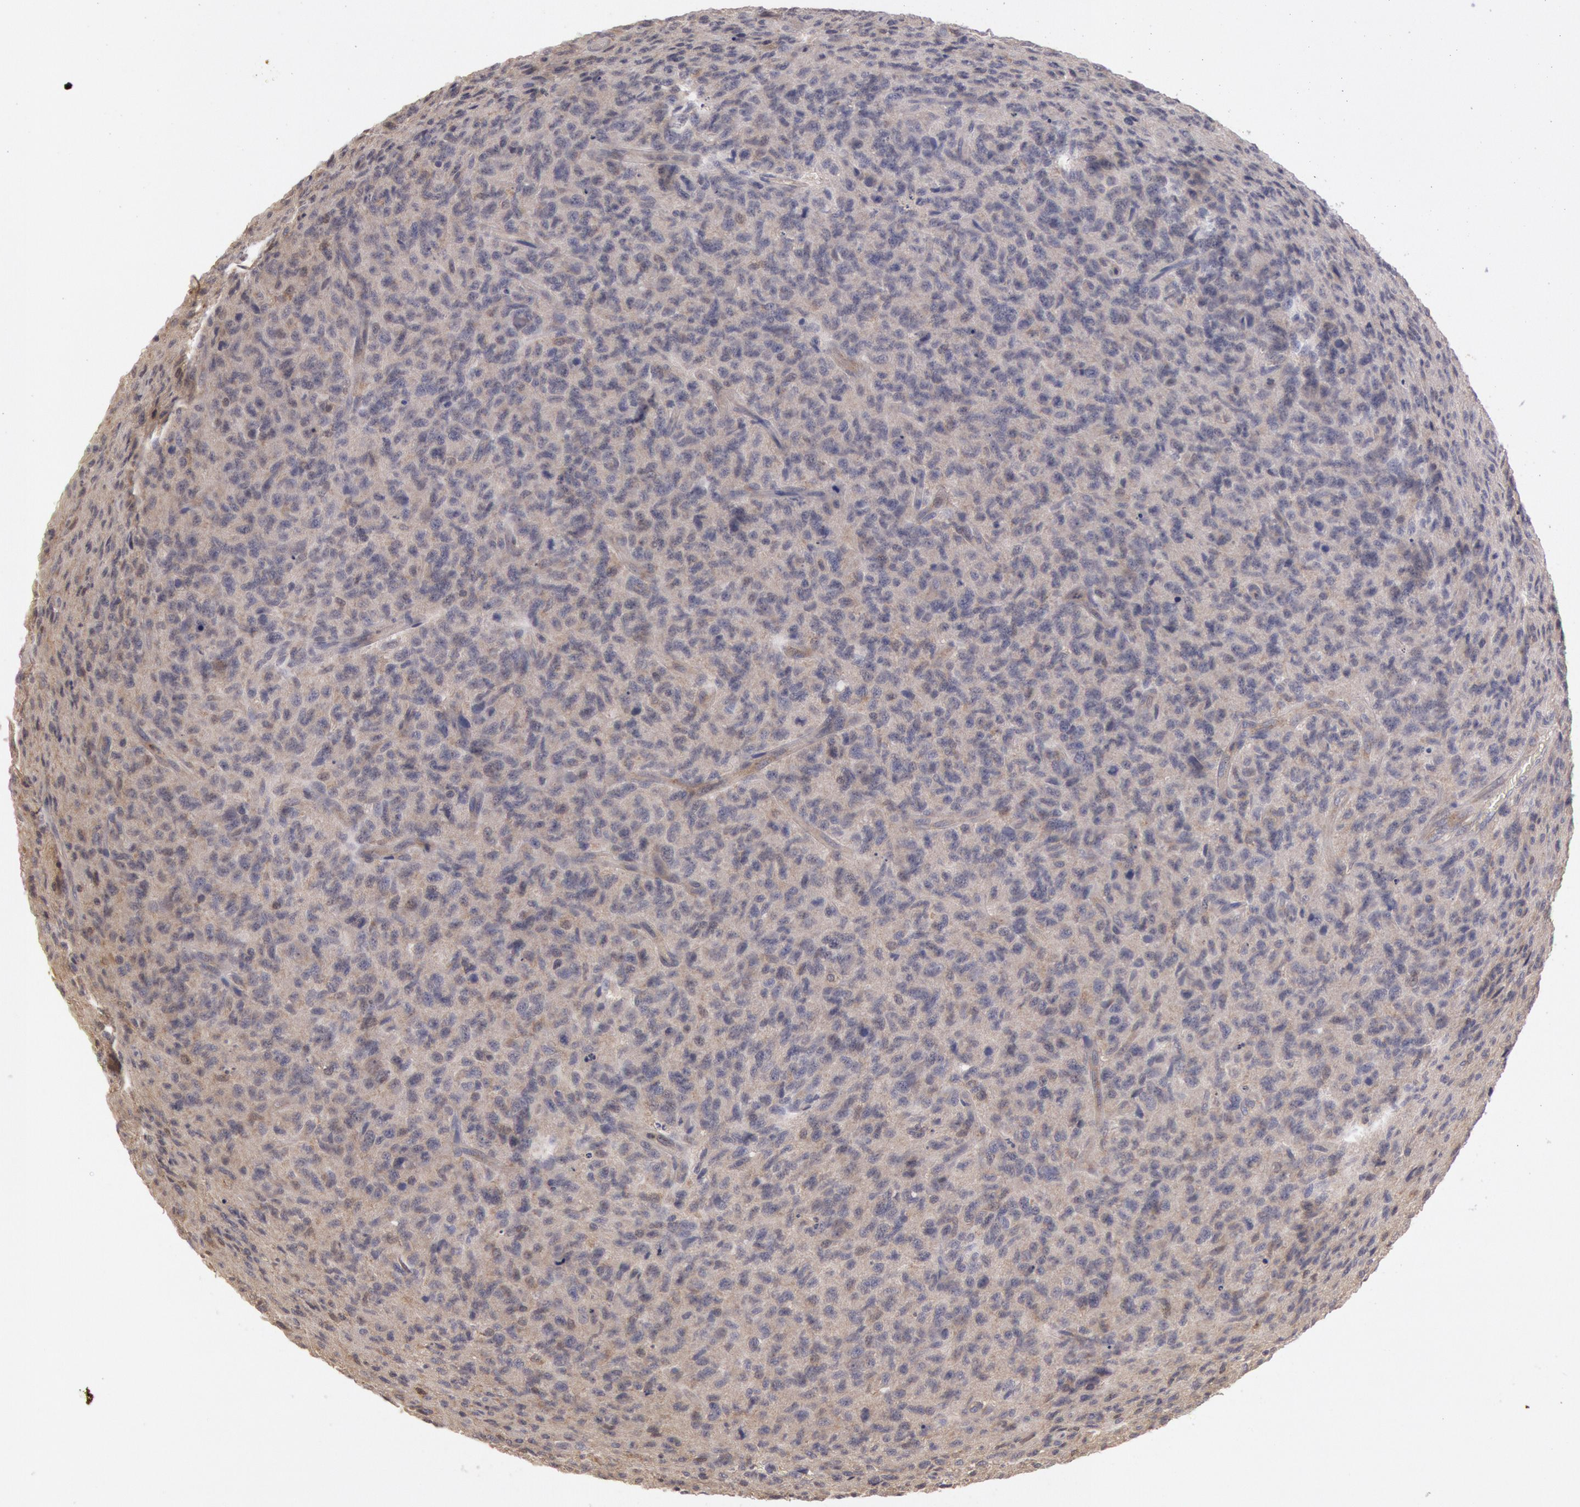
{"staining": {"intensity": "weak", "quantity": "<25%", "location": "cytoplasmic/membranous"}, "tissue": "glioma", "cell_type": "Tumor cells", "image_type": "cancer", "snomed": [{"axis": "morphology", "description": "Glioma, malignant, High grade"}, {"axis": "topography", "description": "Brain"}], "caption": "Tumor cells are negative for protein expression in human glioma.", "gene": "PLA2G6", "patient": {"sex": "male", "age": 36}}